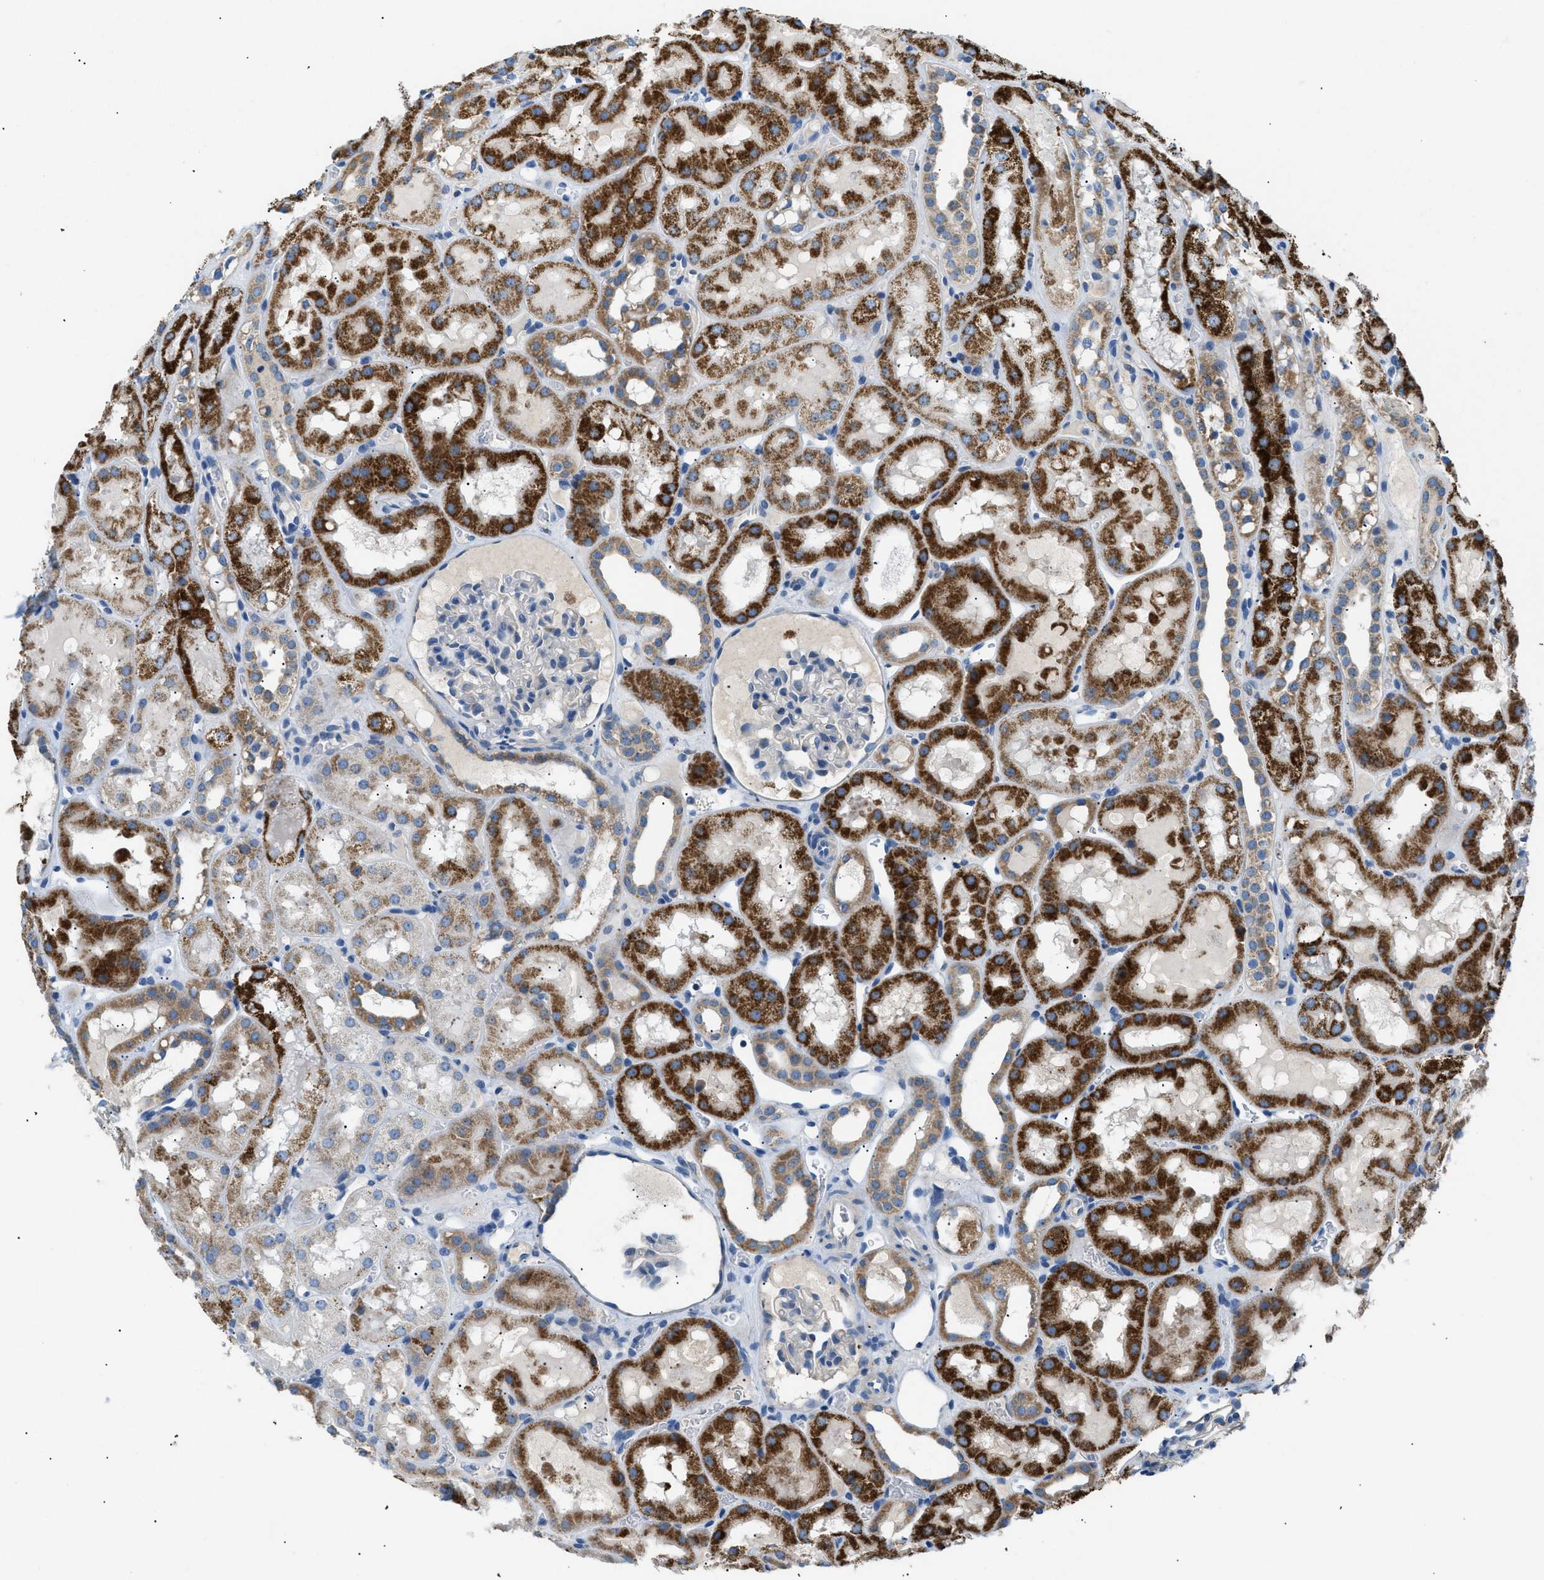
{"staining": {"intensity": "negative", "quantity": "none", "location": "none"}, "tissue": "kidney", "cell_type": "Cells in glomeruli", "image_type": "normal", "snomed": [{"axis": "morphology", "description": "Normal tissue, NOS"}, {"axis": "topography", "description": "Kidney"}, {"axis": "topography", "description": "Urinary bladder"}], "caption": "Cells in glomeruli are negative for brown protein staining in benign kidney. (DAB (3,3'-diaminobenzidine) immunohistochemistry (IHC), high magnification).", "gene": "ILDR1", "patient": {"sex": "male", "age": 16}}